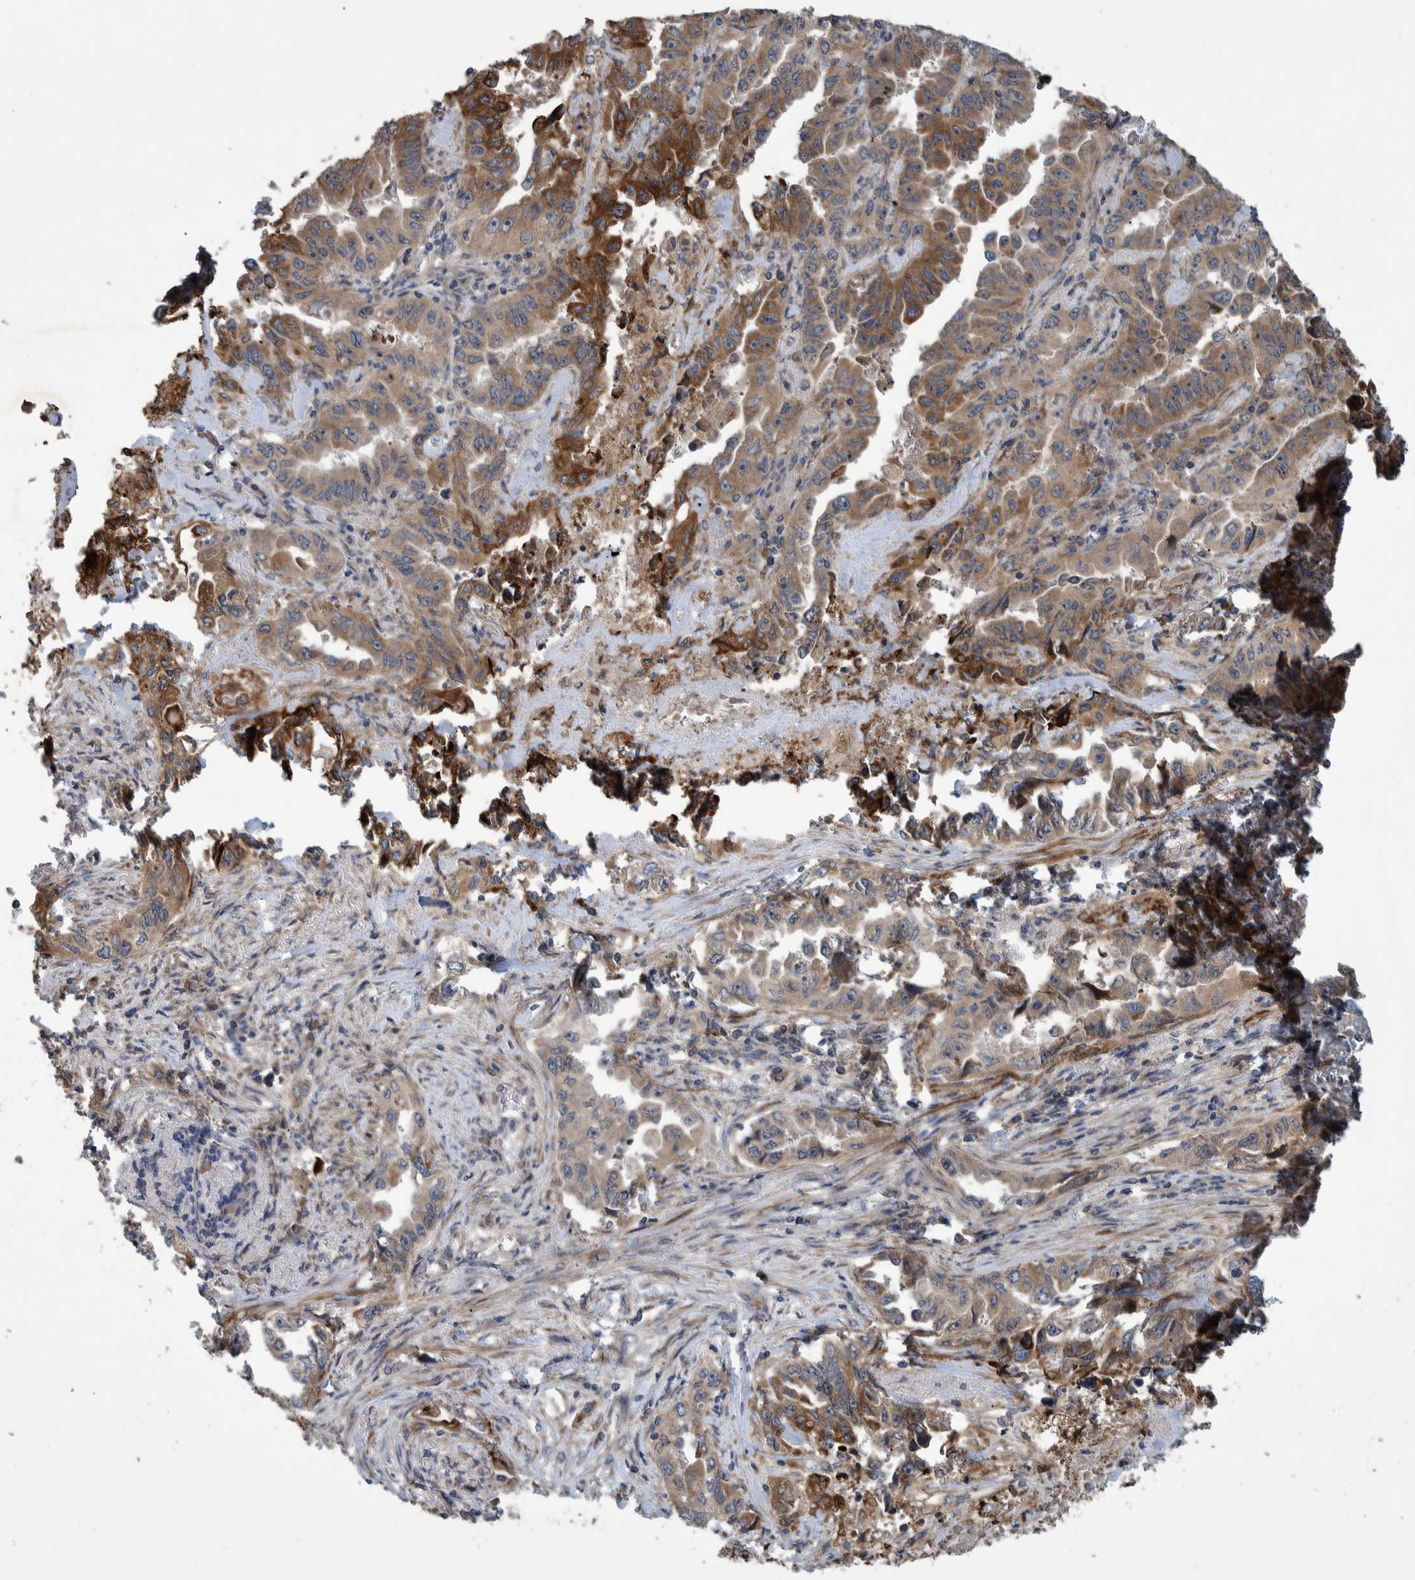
{"staining": {"intensity": "strong", "quantity": "<25%", "location": "cytoplasmic/membranous"}, "tissue": "lung cancer", "cell_type": "Tumor cells", "image_type": "cancer", "snomed": [{"axis": "morphology", "description": "Adenocarcinoma, NOS"}, {"axis": "topography", "description": "Lung"}], "caption": "Strong cytoplasmic/membranous protein staining is appreciated in about <25% of tumor cells in lung adenocarcinoma.", "gene": "B3GNTL1", "patient": {"sex": "female", "age": 51}}